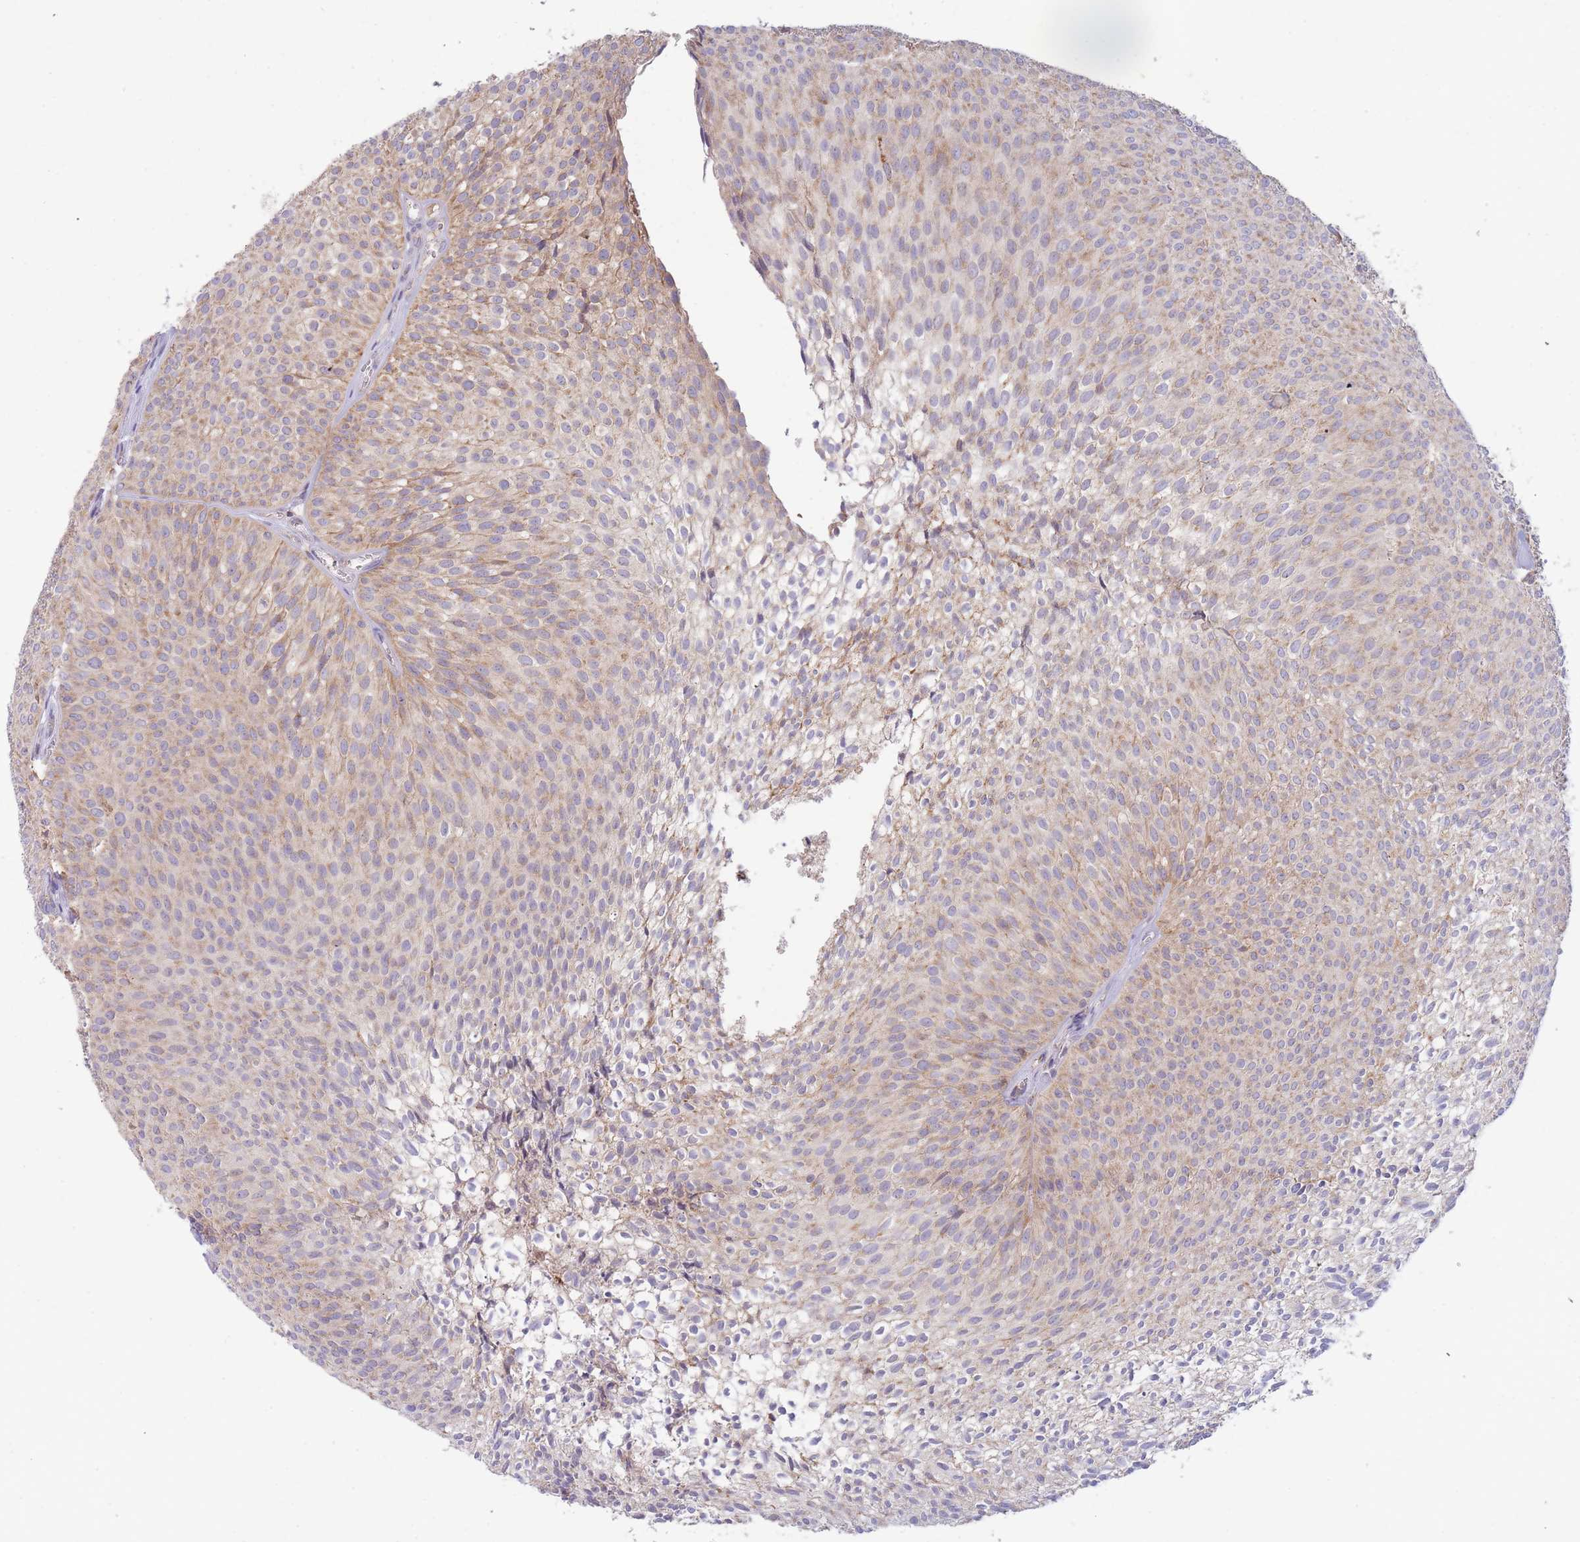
{"staining": {"intensity": "weak", "quantity": "25%-75%", "location": "cytoplasmic/membranous"}, "tissue": "urothelial cancer", "cell_type": "Tumor cells", "image_type": "cancer", "snomed": [{"axis": "morphology", "description": "Urothelial carcinoma, Low grade"}, {"axis": "topography", "description": "Urinary bladder"}], "caption": "Immunohistochemical staining of urothelial cancer exhibits low levels of weak cytoplasmic/membranous staining in about 25%-75% of tumor cells. Immunohistochemistry stains the protein of interest in brown and the nuclei are stained blue.", "gene": "MRPL17", "patient": {"sex": "male", "age": 91}}